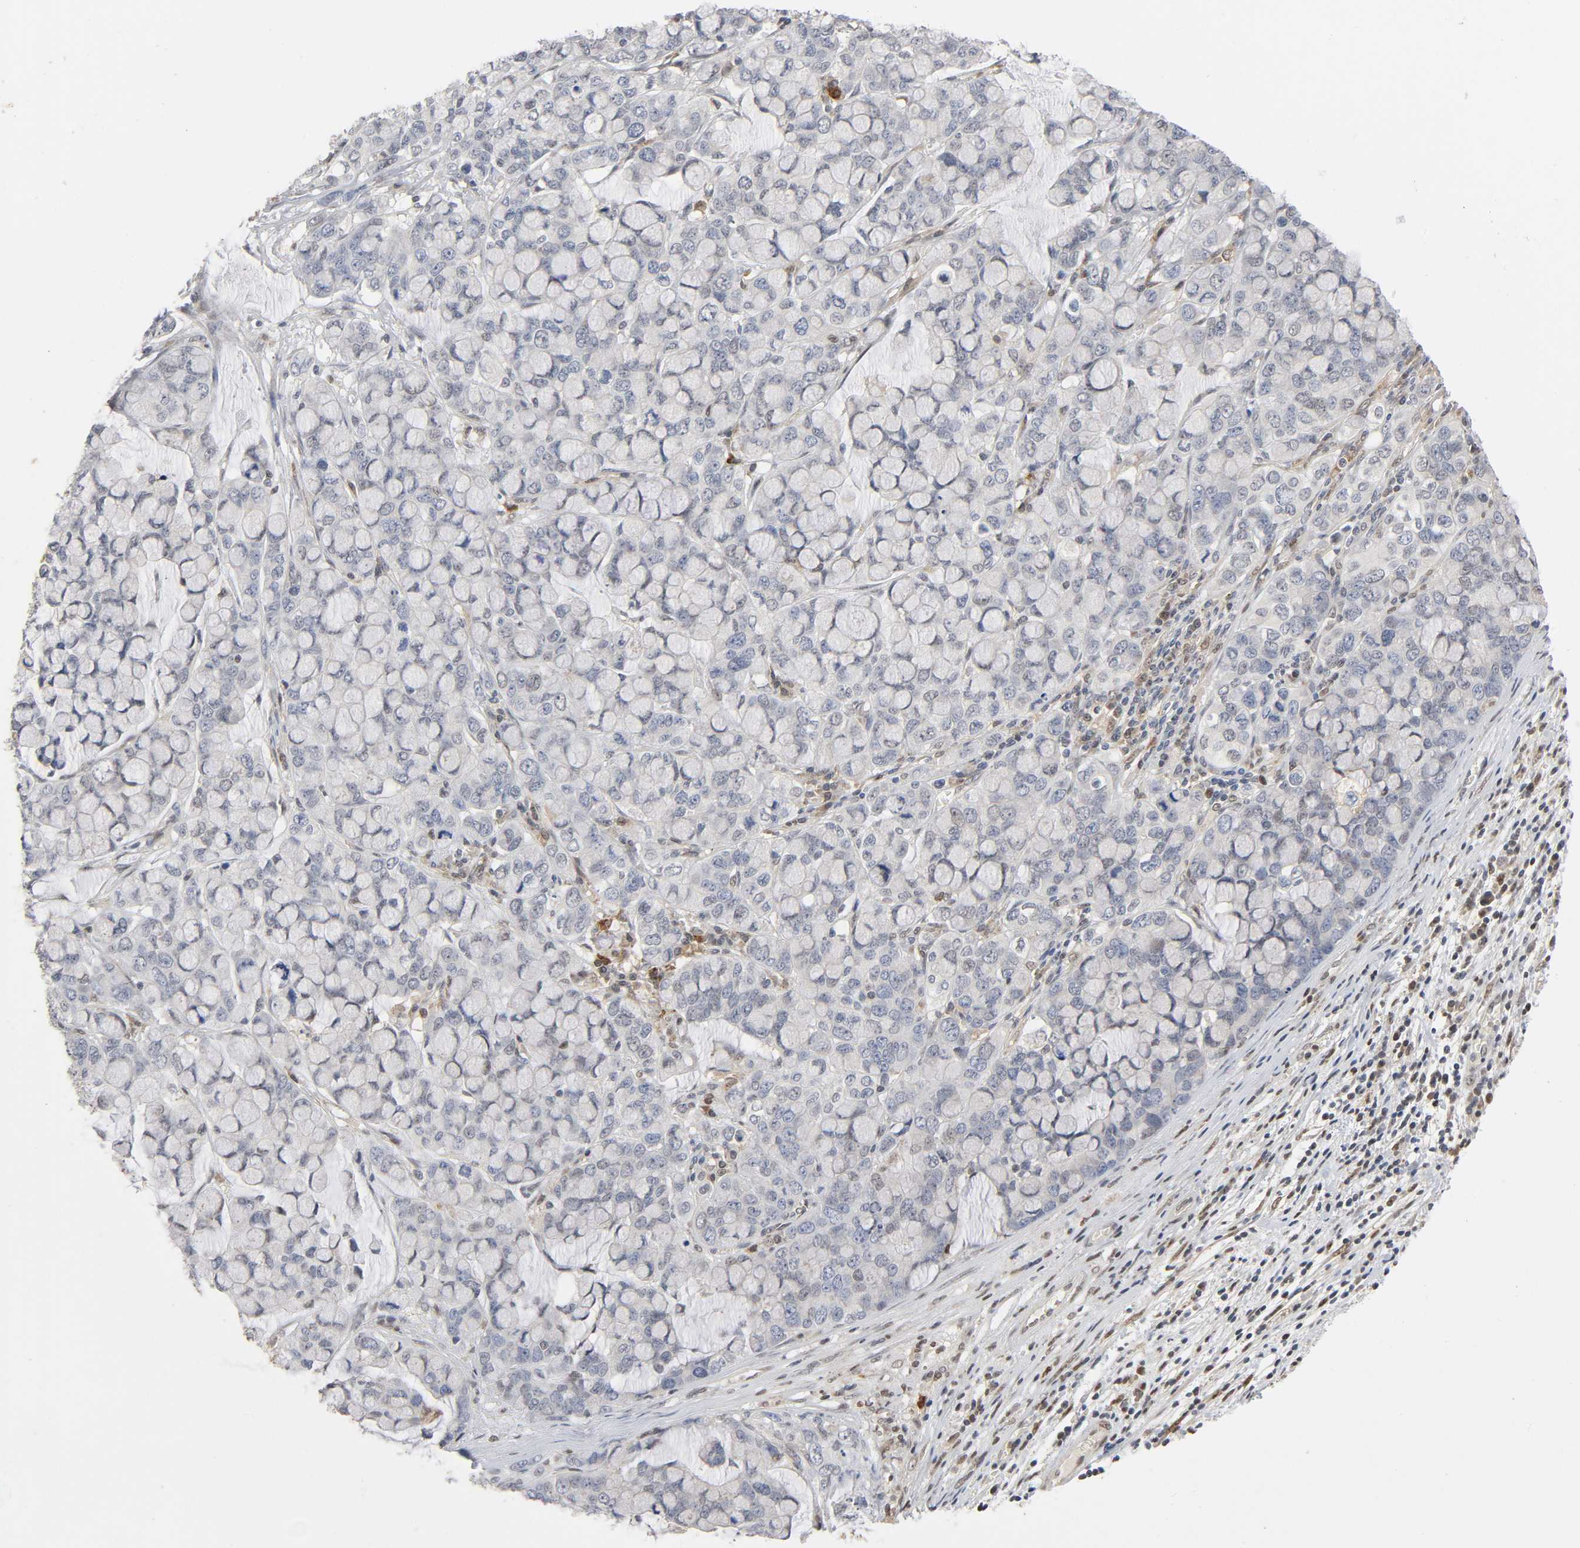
{"staining": {"intensity": "negative", "quantity": "none", "location": "none"}, "tissue": "stomach cancer", "cell_type": "Tumor cells", "image_type": "cancer", "snomed": [{"axis": "morphology", "description": "Adenocarcinoma, NOS"}, {"axis": "topography", "description": "Stomach, lower"}], "caption": "This is an immunohistochemistry (IHC) image of stomach cancer (adenocarcinoma). There is no staining in tumor cells.", "gene": "KAT2B", "patient": {"sex": "male", "age": 84}}